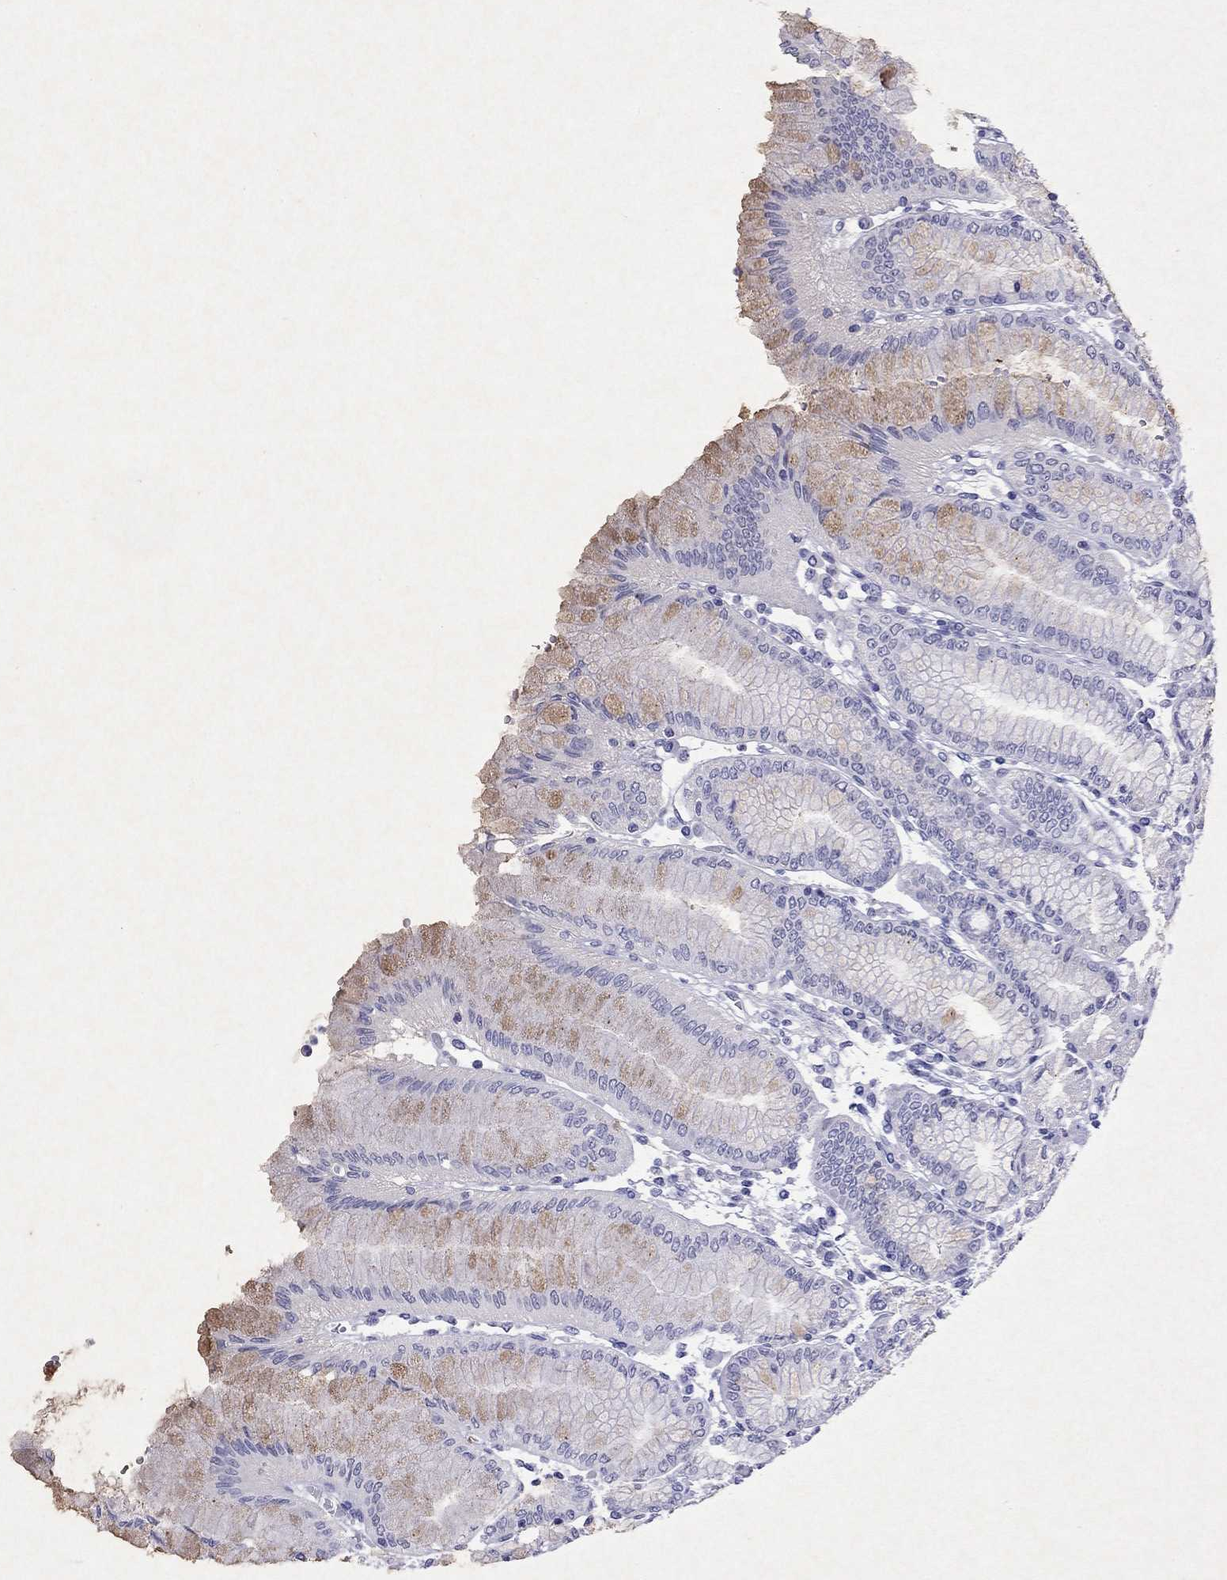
{"staining": {"intensity": "negative", "quantity": "none", "location": "none"}, "tissue": "stomach", "cell_type": "Glandular cells", "image_type": "normal", "snomed": [{"axis": "morphology", "description": "Normal tissue, NOS"}, {"axis": "topography", "description": "Skeletal muscle"}, {"axis": "topography", "description": "Stomach"}], "caption": "Immunohistochemistry micrograph of benign human stomach stained for a protein (brown), which displays no expression in glandular cells.", "gene": "ARMC12", "patient": {"sex": "female", "age": 57}}